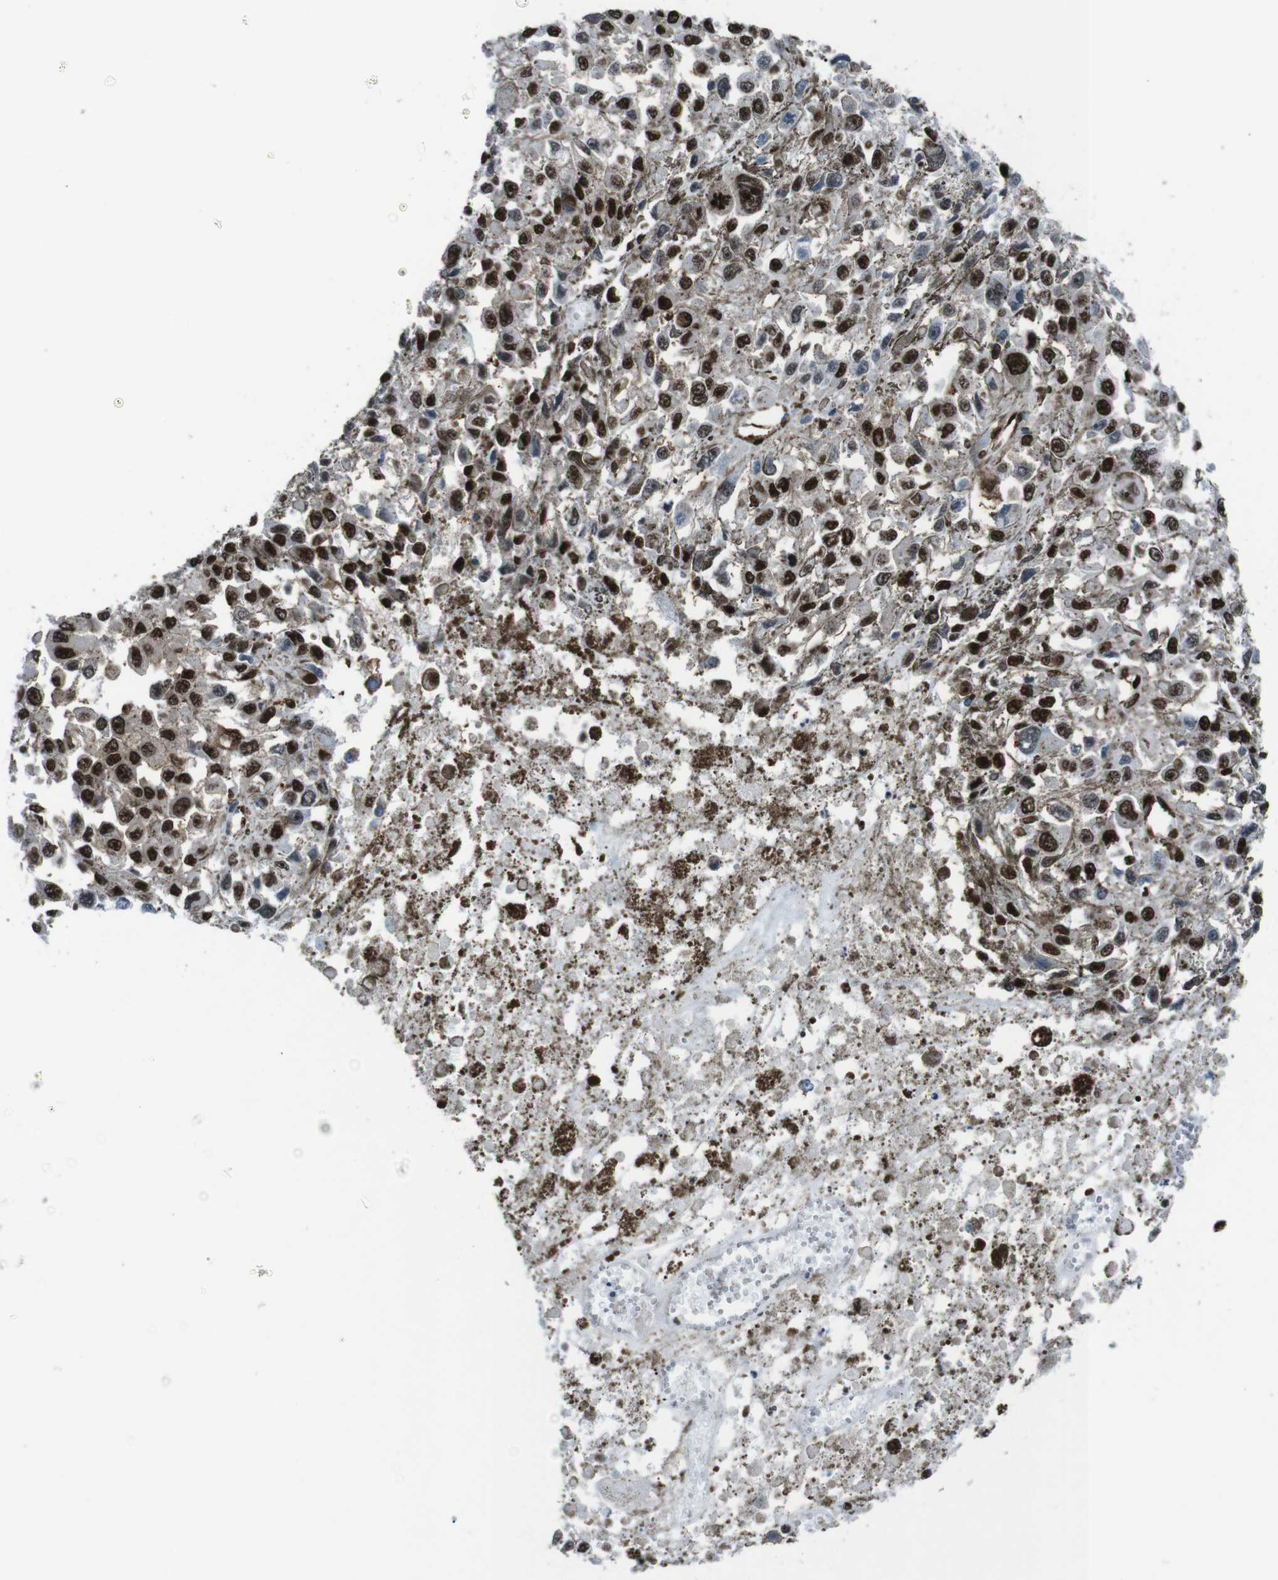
{"staining": {"intensity": "strong", "quantity": ">75%", "location": "nuclear"}, "tissue": "melanoma", "cell_type": "Tumor cells", "image_type": "cancer", "snomed": [{"axis": "morphology", "description": "Malignant melanoma, Metastatic site"}, {"axis": "topography", "description": "Lymph node"}], "caption": "Immunohistochemical staining of human melanoma shows high levels of strong nuclear protein positivity in approximately >75% of tumor cells.", "gene": "HNRNPU", "patient": {"sex": "male", "age": 59}}